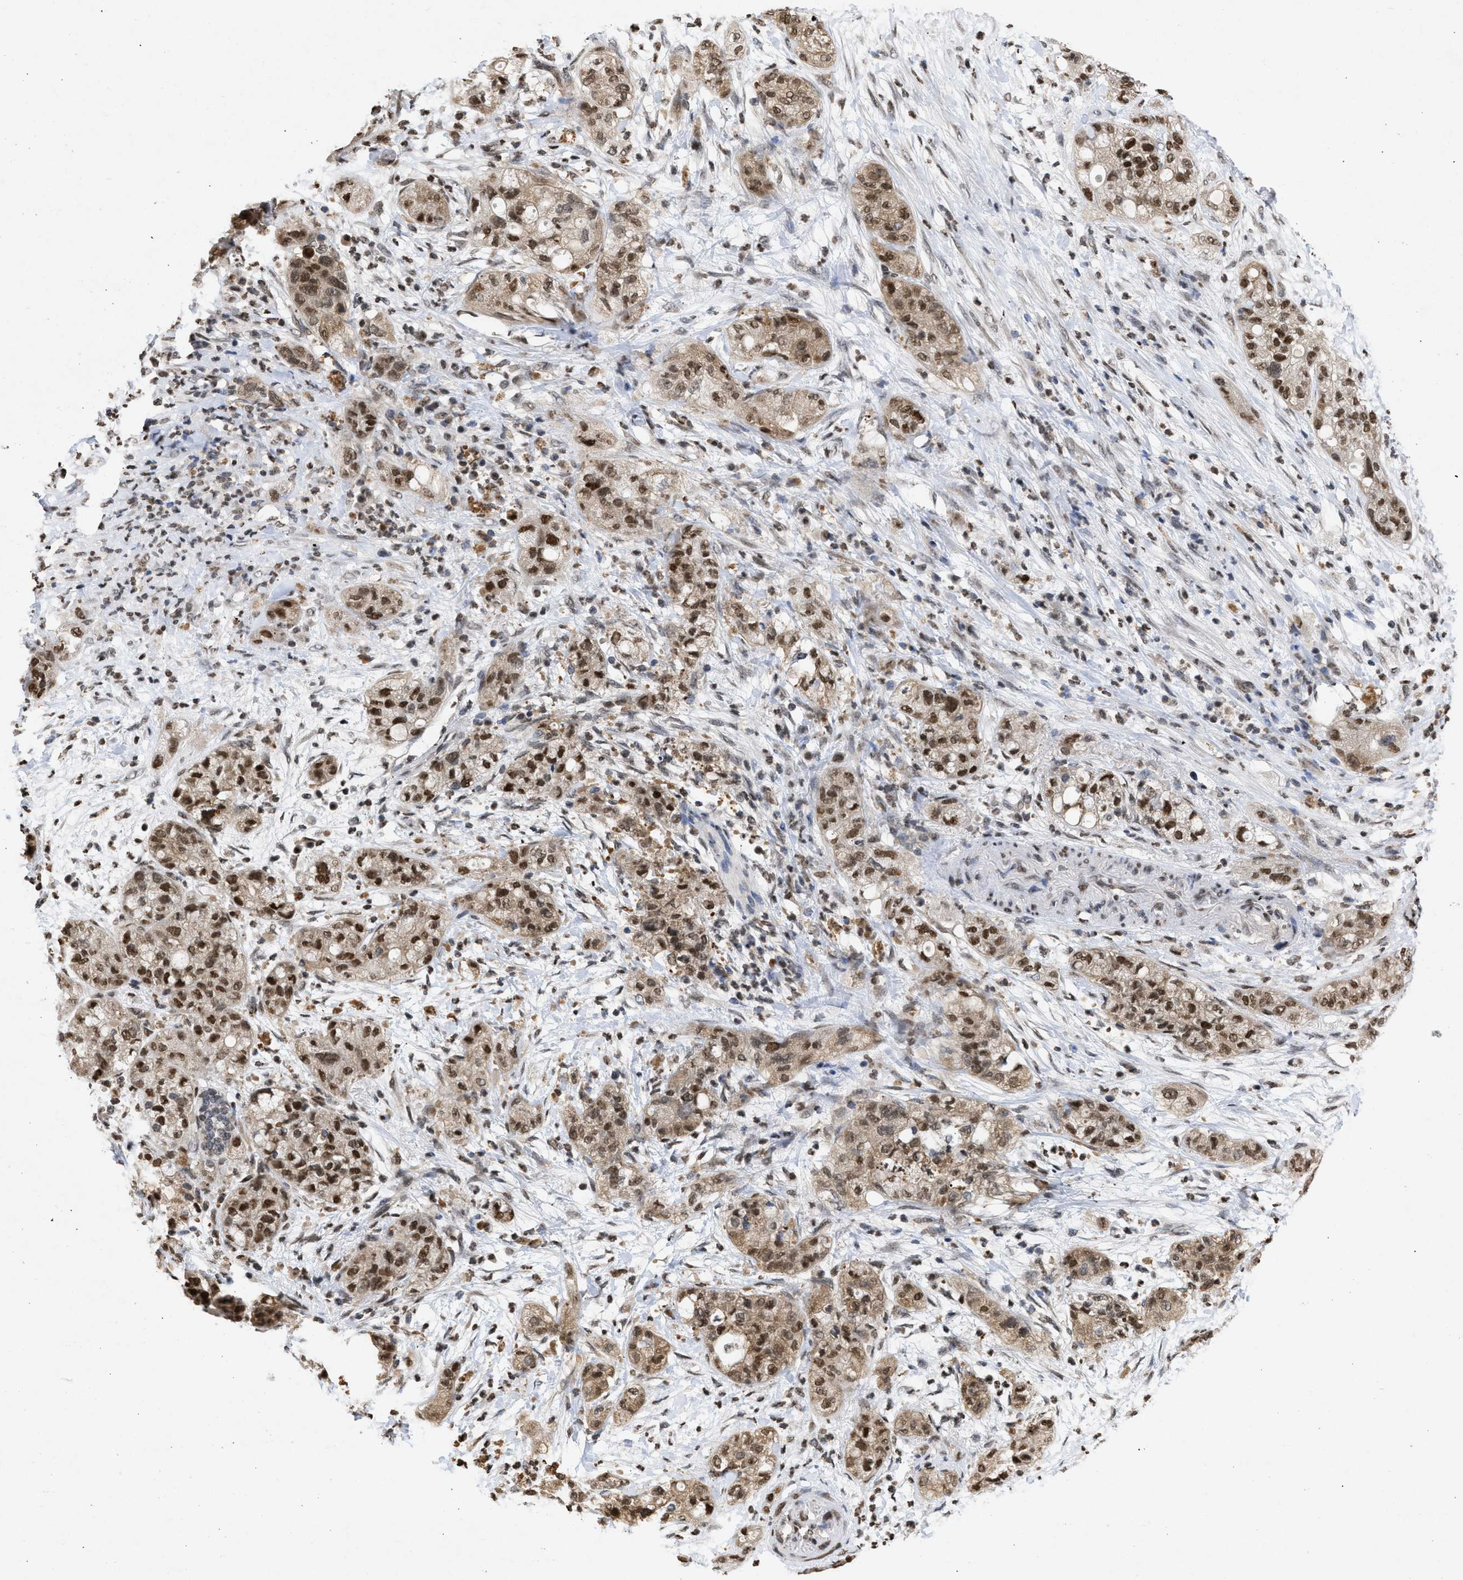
{"staining": {"intensity": "strong", "quantity": ">75%", "location": "cytoplasmic/membranous,nuclear"}, "tissue": "pancreatic cancer", "cell_type": "Tumor cells", "image_type": "cancer", "snomed": [{"axis": "morphology", "description": "Adenocarcinoma, NOS"}, {"axis": "topography", "description": "Pancreas"}], "caption": "Immunohistochemistry micrograph of human pancreatic cancer (adenocarcinoma) stained for a protein (brown), which demonstrates high levels of strong cytoplasmic/membranous and nuclear positivity in about >75% of tumor cells.", "gene": "NUP35", "patient": {"sex": "female", "age": 78}}